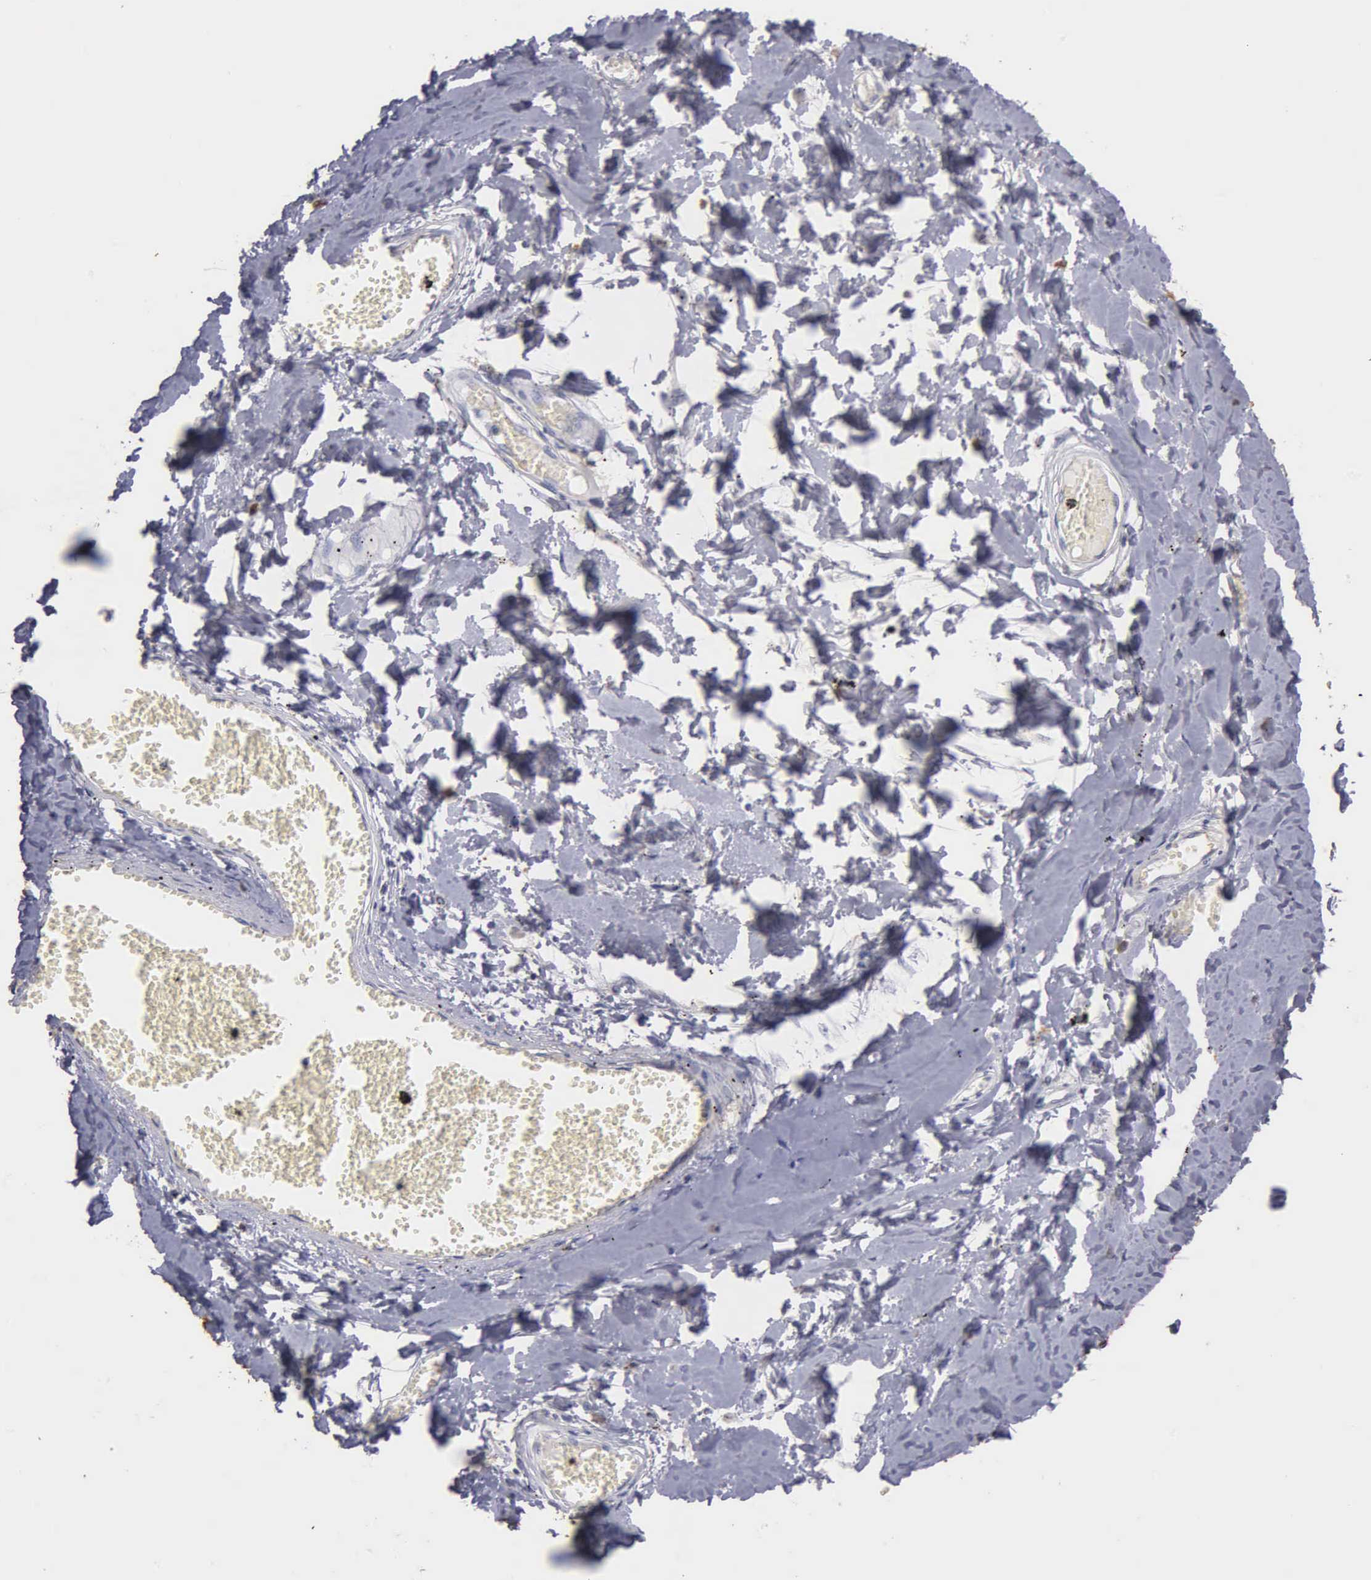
{"staining": {"intensity": "negative", "quantity": "none", "location": "none"}, "tissue": "adipose tissue", "cell_type": "Adipocytes", "image_type": "normal", "snomed": [{"axis": "morphology", "description": "Normal tissue, NOS"}, {"axis": "morphology", "description": "Sarcoma, NOS"}, {"axis": "topography", "description": "Skin"}, {"axis": "topography", "description": "Soft tissue"}], "caption": "DAB immunohistochemical staining of unremarkable adipose tissue reveals no significant expression in adipocytes.", "gene": "ENO3", "patient": {"sex": "female", "age": 51}}